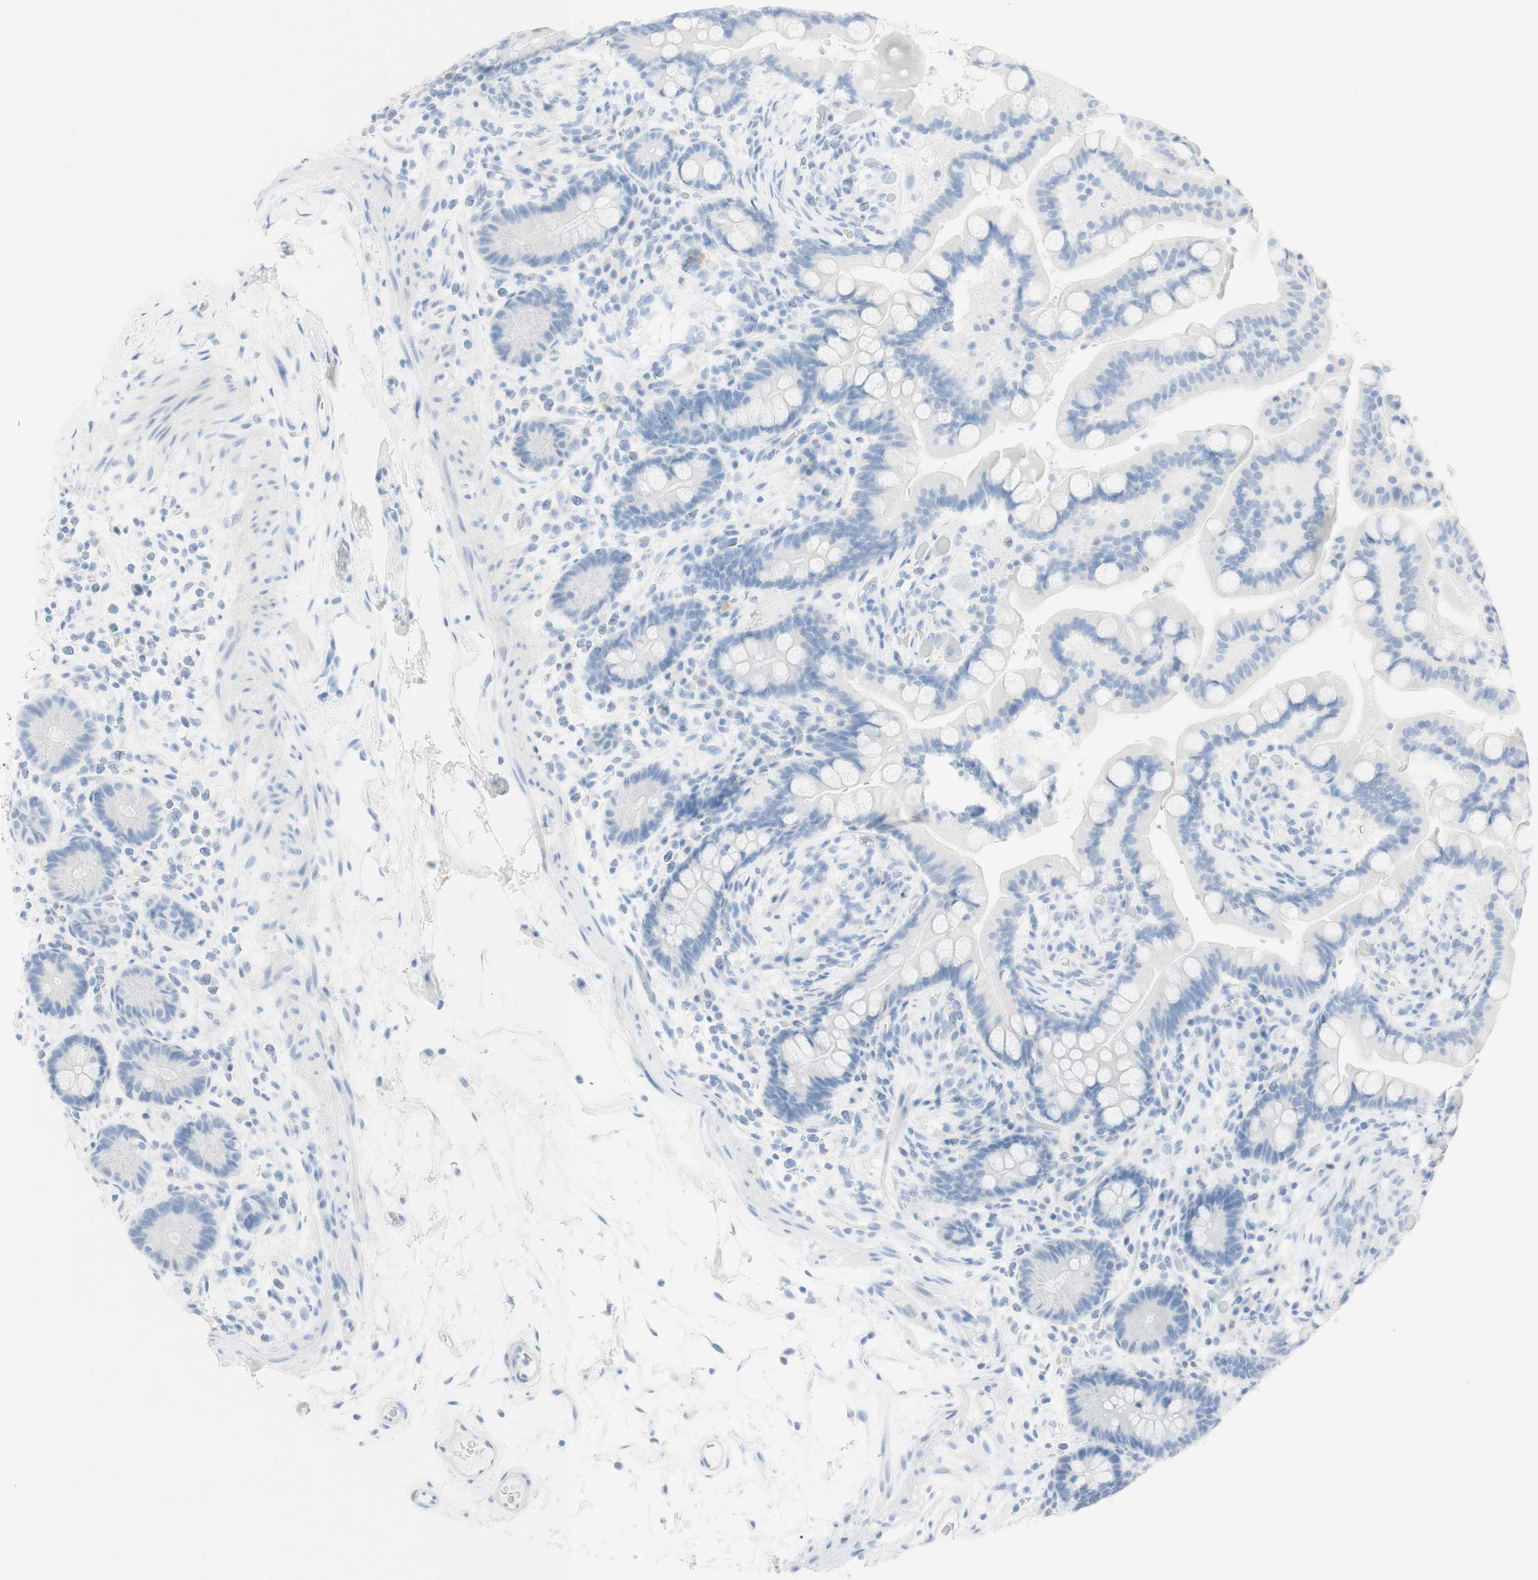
{"staining": {"intensity": "negative", "quantity": "none", "location": "none"}, "tissue": "colon", "cell_type": "Endothelial cells", "image_type": "normal", "snomed": [{"axis": "morphology", "description": "Normal tissue, NOS"}, {"axis": "topography", "description": "Colon"}], "caption": "High power microscopy histopathology image of an immunohistochemistry micrograph of normal colon, revealing no significant expression in endothelial cells.", "gene": "TPO", "patient": {"sex": "male", "age": 73}}